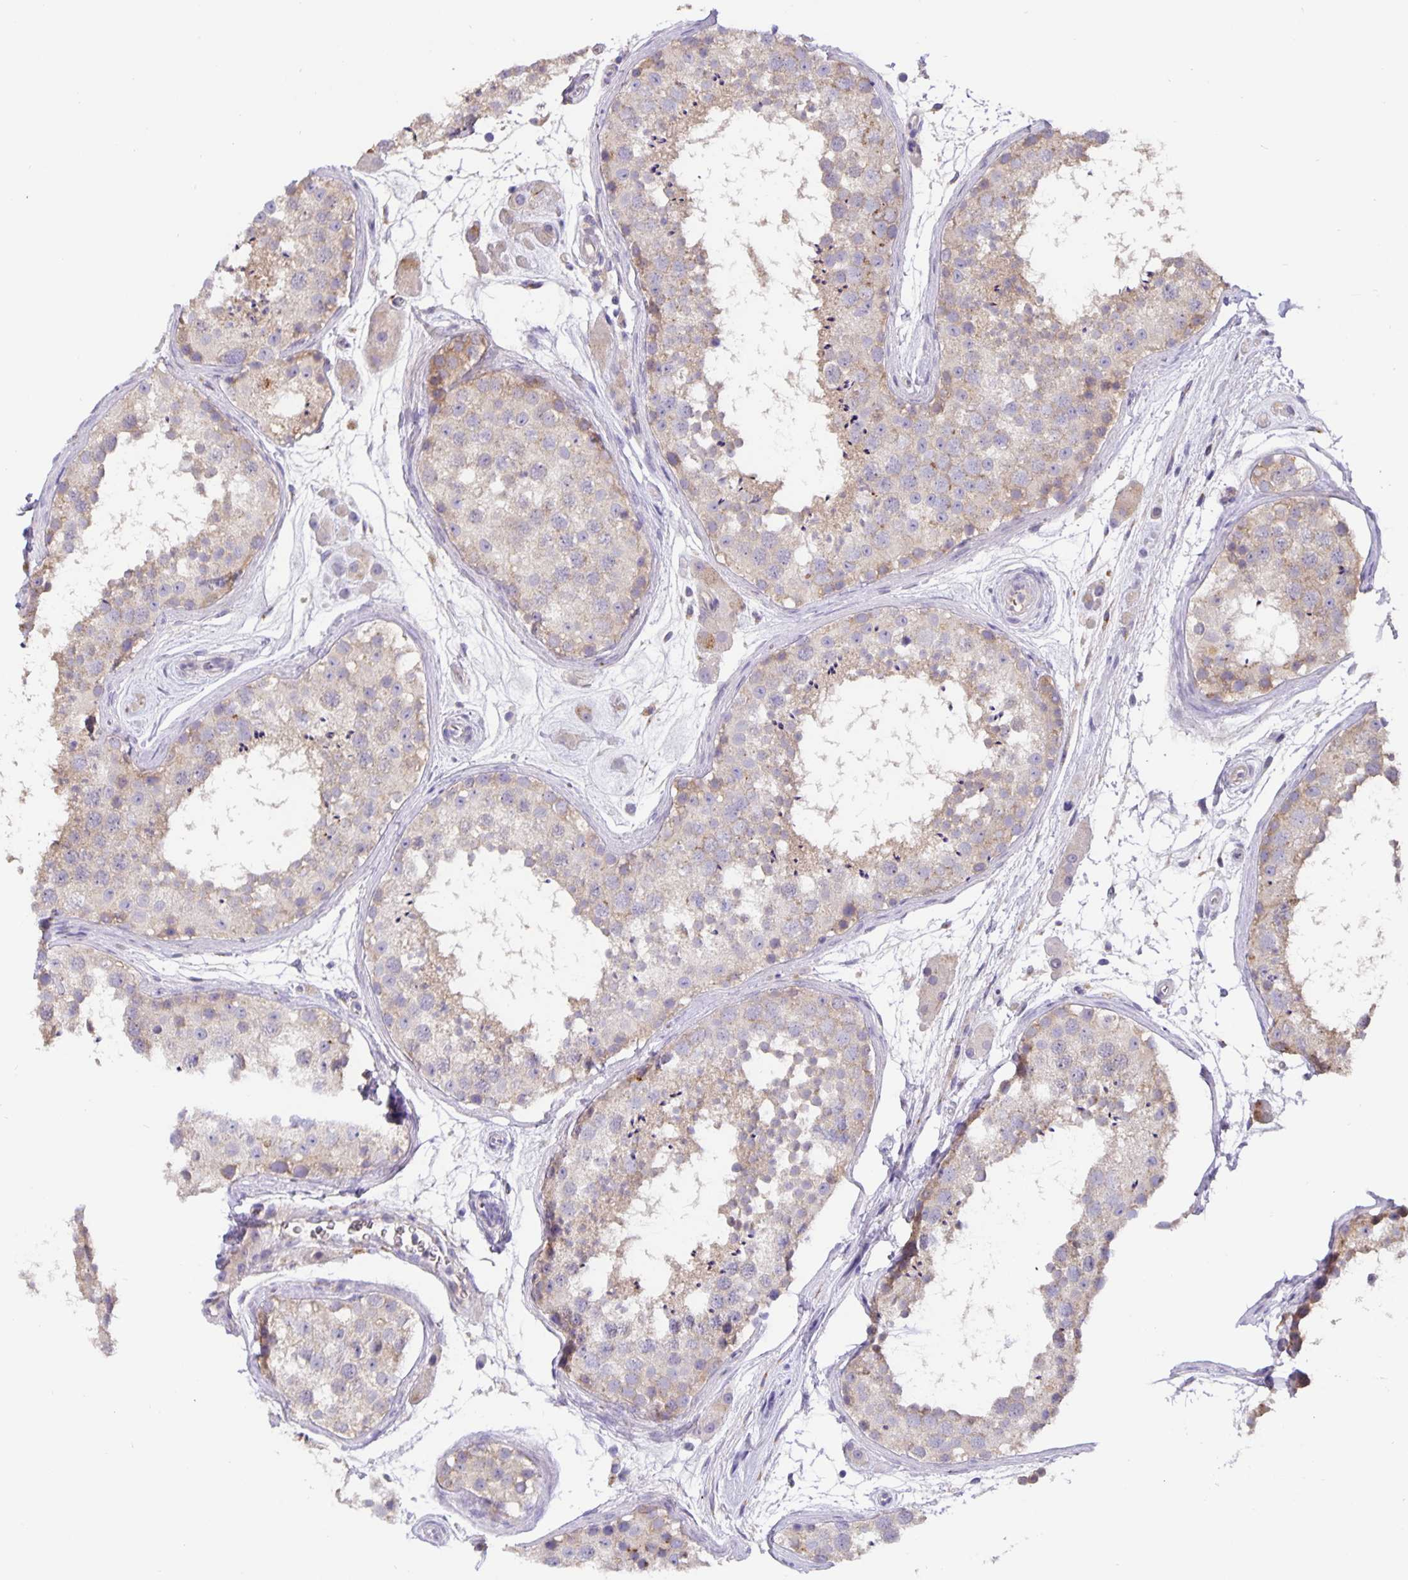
{"staining": {"intensity": "weak", "quantity": "25%-75%", "location": "cytoplasmic/membranous"}, "tissue": "testis", "cell_type": "Cells in seminiferous ducts", "image_type": "normal", "snomed": [{"axis": "morphology", "description": "Normal tissue, NOS"}, {"axis": "topography", "description": "Testis"}], "caption": "This micrograph reveals IHC staining of normal human testis, with low weak cytoplasmic/membranous expression in approximately 25%-75% of cells in seminiferous ducts.", "gene": "EML6", "patient": {"sex": "male", "age": 41}}